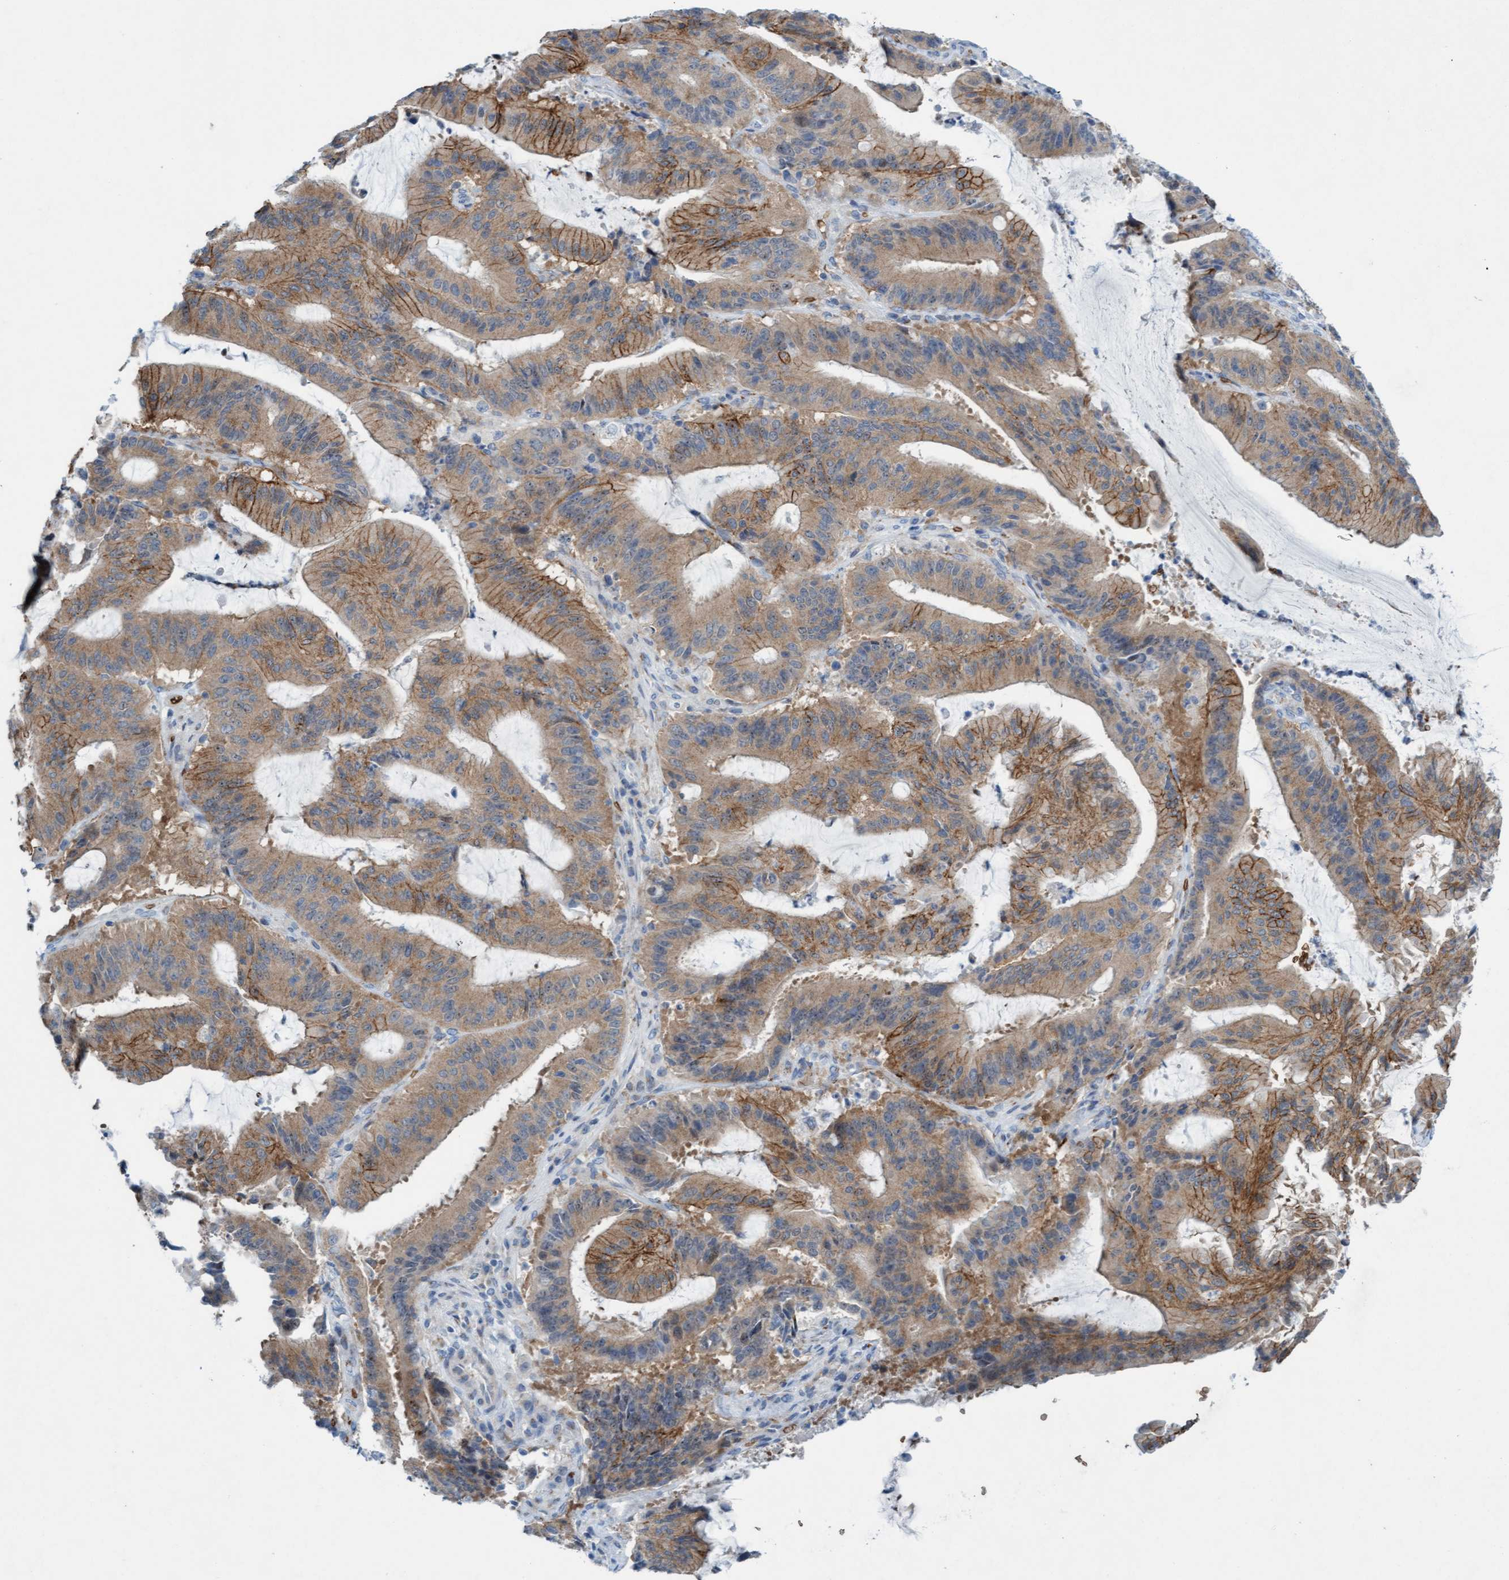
{"staining": {"intensity": "moderate", "quantity": ">75%", "location": "cytoplasmic/membranous"}, "tissue": "liver cancer", "cell_type": "Tumor cells", "image_type": "cancer", "snomed": [{"axis": "morphology", "description": "Normal tissue, NOS"}, {"axis": "morphology", "description": "Cholangiocarcinoma"}, {"axis": "topography", "description": "Liver"}, {"axis": "topography", "description": "Peripheral nerve tissue"}], "caption": "An image of human liver cancer stained for a protein demonstrates moderate cytoplasmic/membranous brown staining in tumor cells. Ihc stains the protein in brown and the nuclei are stained blue.", "gene": "SPEM2", "patient": {"sex": "female", "age": 73}}